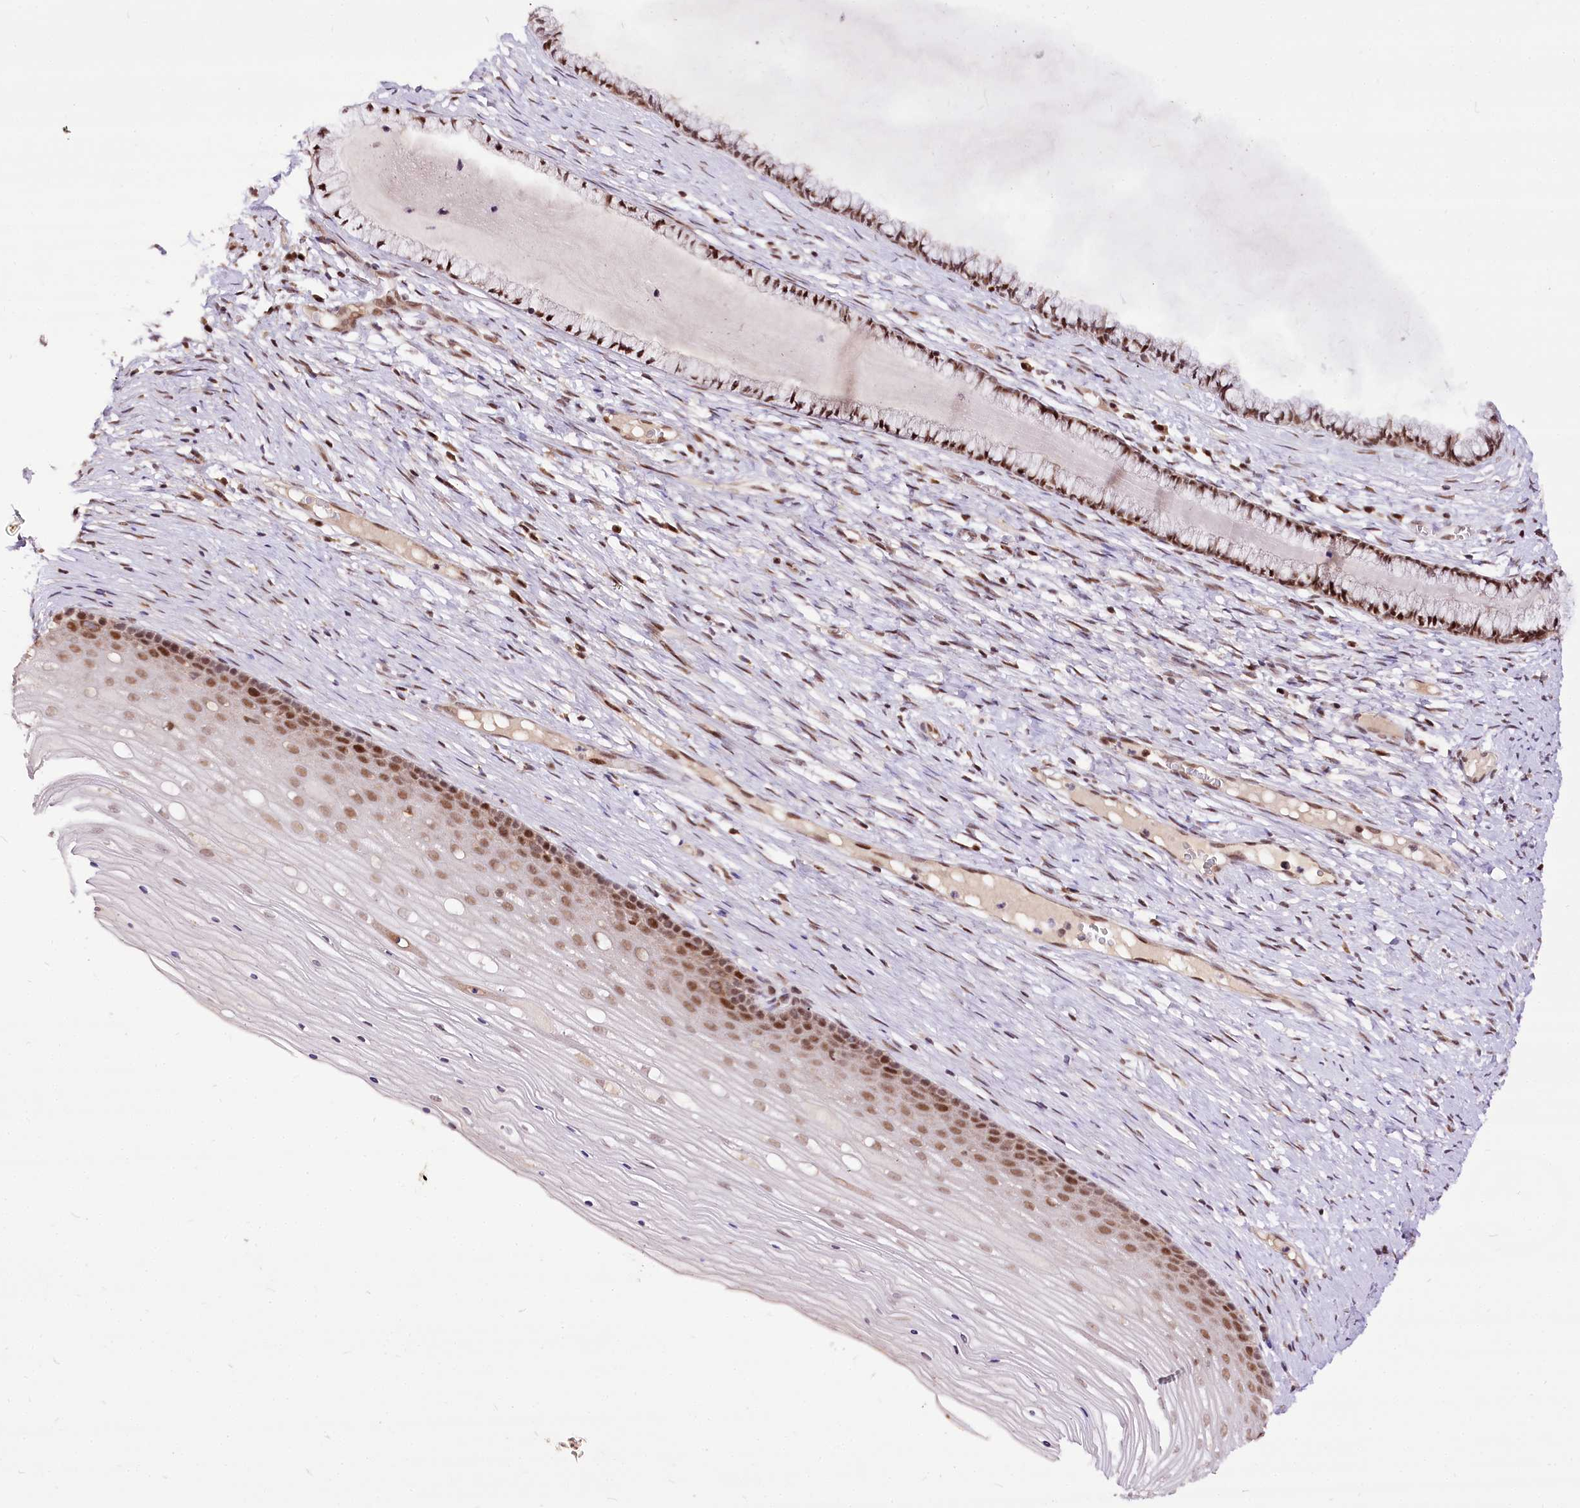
{"staining": {"intensity": "moderate", "quantity": ">75%", "location": "nuclear"}, "tissue": "cervix", "cell_type": "Glandular cells", "image_type": "normal", "snomed": [{"axis": "morphology", "description": "Normal tissue, NOS"}, {"axis": "topography", "description": "Cervix"}], "caption": "DAB (3,3'-diaminobenzidine) immunohistochemical staining of unremarkable cervix shows moderate nuclear protein positivity in about >75% of glandular cells. (DAB = brown stain, brightfield microscopy at high magnification).", "gene": "POLA2", "patient": {"sex": "female", "age": 42}}